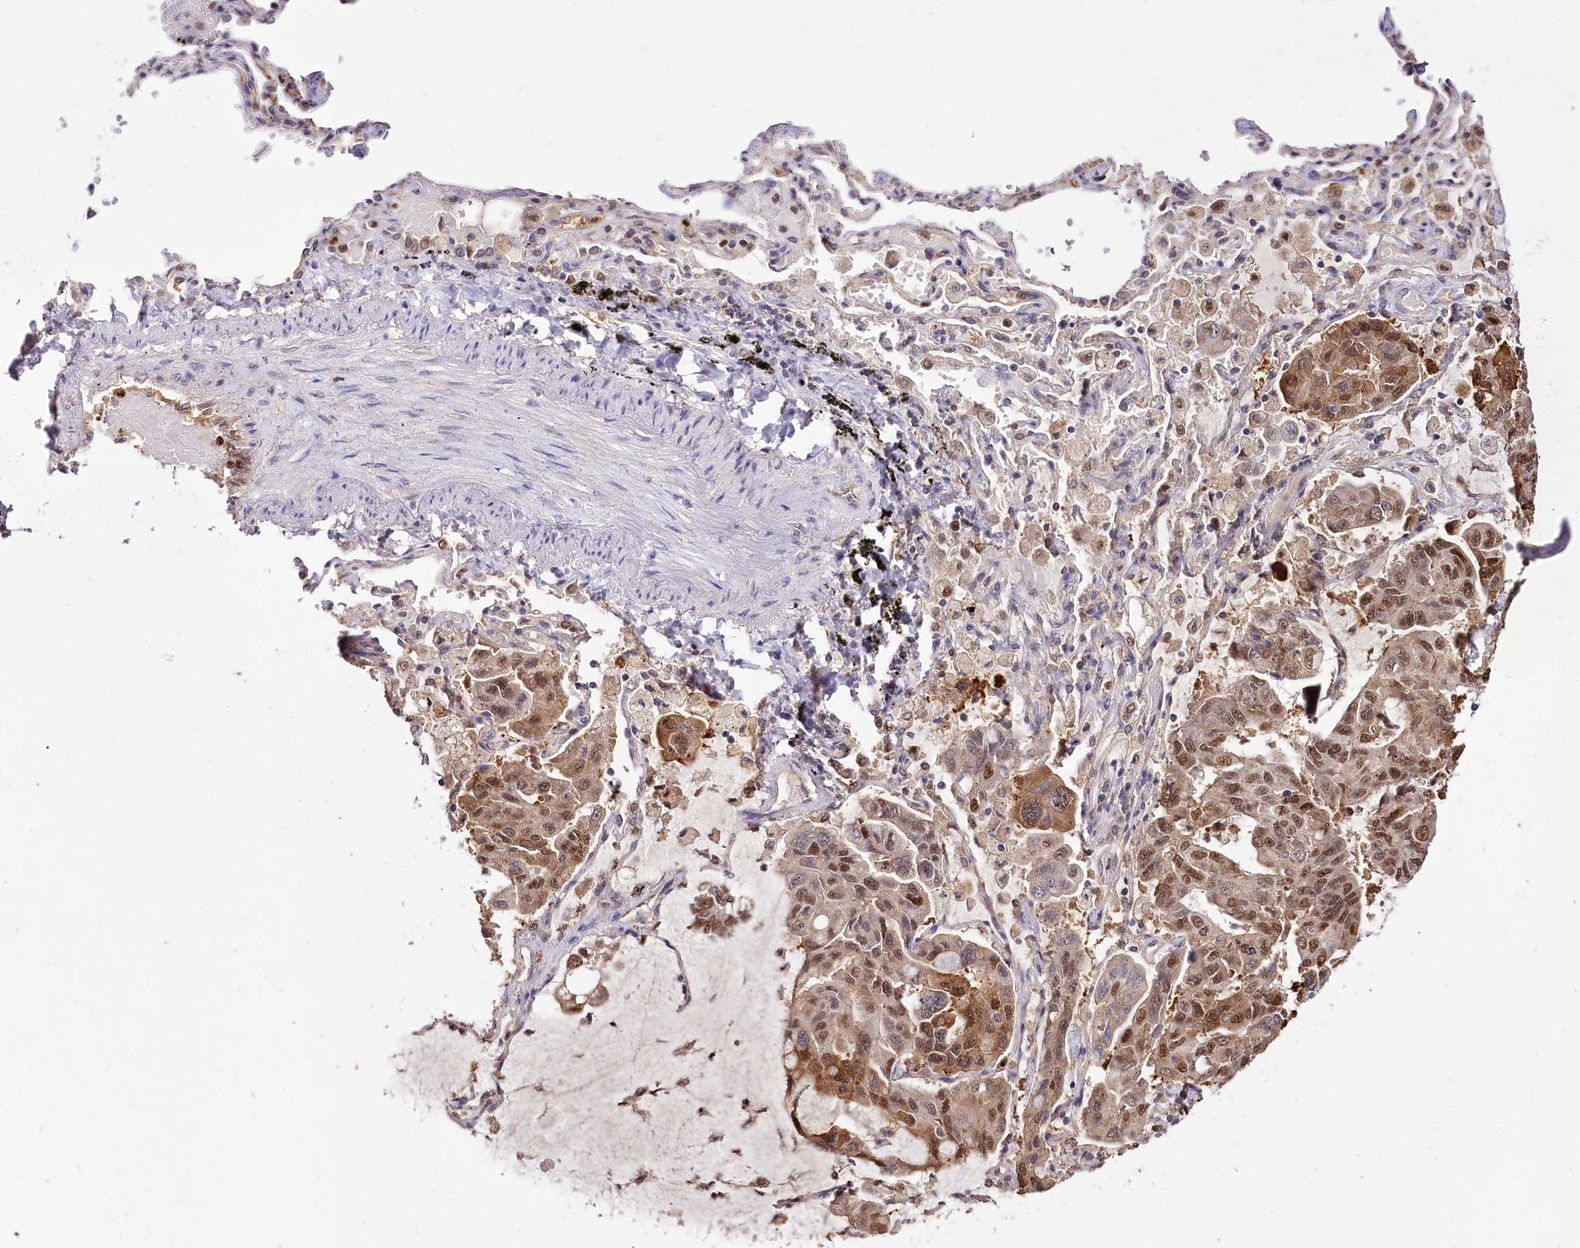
{"staining": {"intensity": "moderate", "quantity": ">75%", "location": "nuclear"}, "tissue": "lung cancer", "cell_type": "Tumor cells", "image_type": "cancer", "snomed": [{"axis": "morphology", "description": "Adenocarcinoma, NOS"}, {"axis": "topography", "description": "Lung"}], "caption": "Protein positivity by immunohistochemistry (IHC) reveals moderate nuclear positivity in approximately >75% of tumor cells in lung cancer (adenocarcinoma). (DAB IHC, brown staining for protein, blue staining for nuclei).", "gene": "GNL3L", "patient": {"sex": "male", "age": 64}}